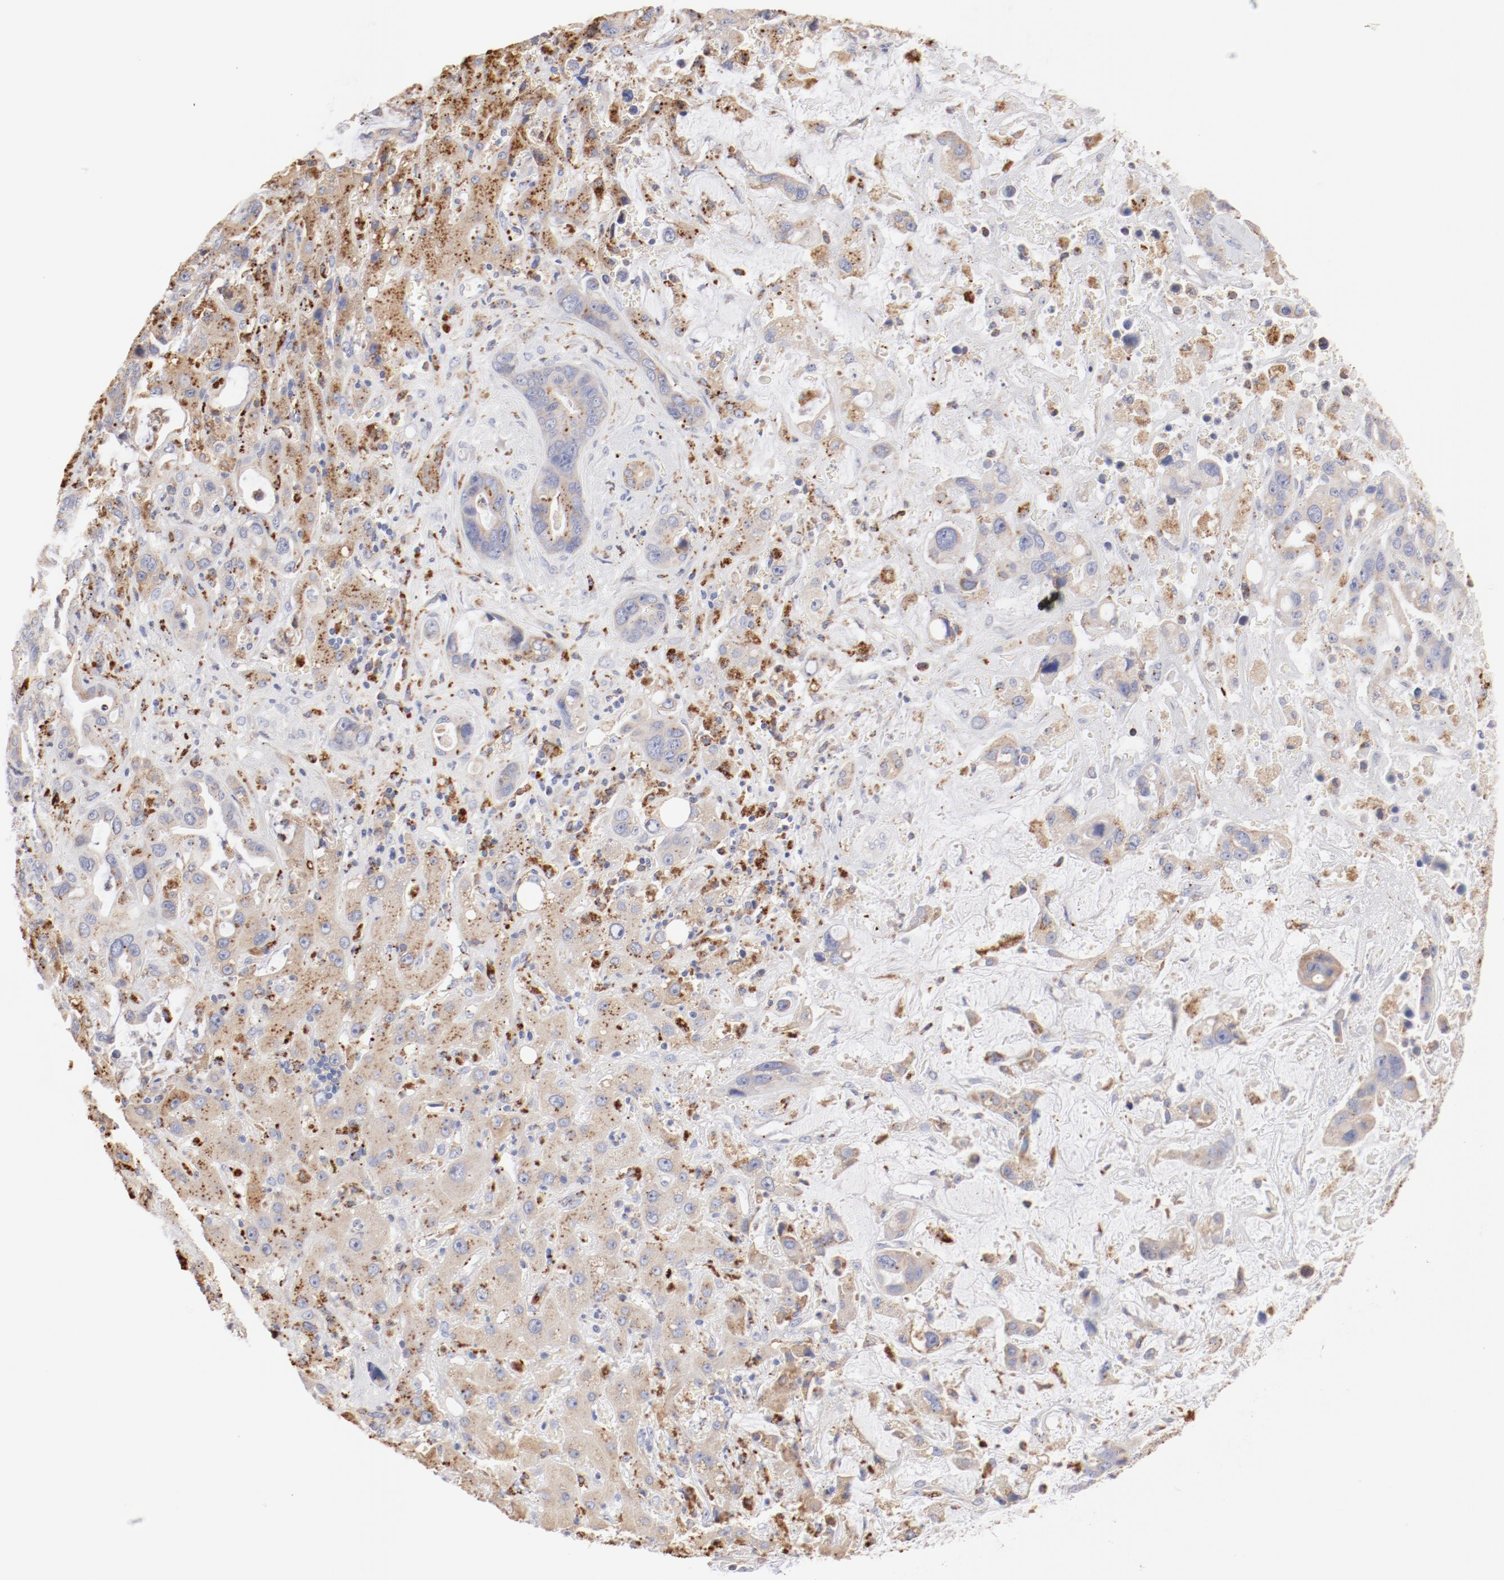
{"staining": {"intensity": "weak", "quantity": "25%-75%", "location": "cytoplasmic/membranous"}, "tissue": "liver cancer", "cell_type": "Tumor cells", "image_type": "cancer", "snomed": [{"axis": "morphology", "description": "Cholangiocarcinoma"}, {"axis": "topography", "description": "Liver"}], "caption": "Brown immunohistochemical staining in liver cholangiocarcinoma shows weak cytoplasmic/membranous expression in about 25%-75% of tumor cells.", "gene": "CTSH", "patient": {"sex": "female", "age": 65}}